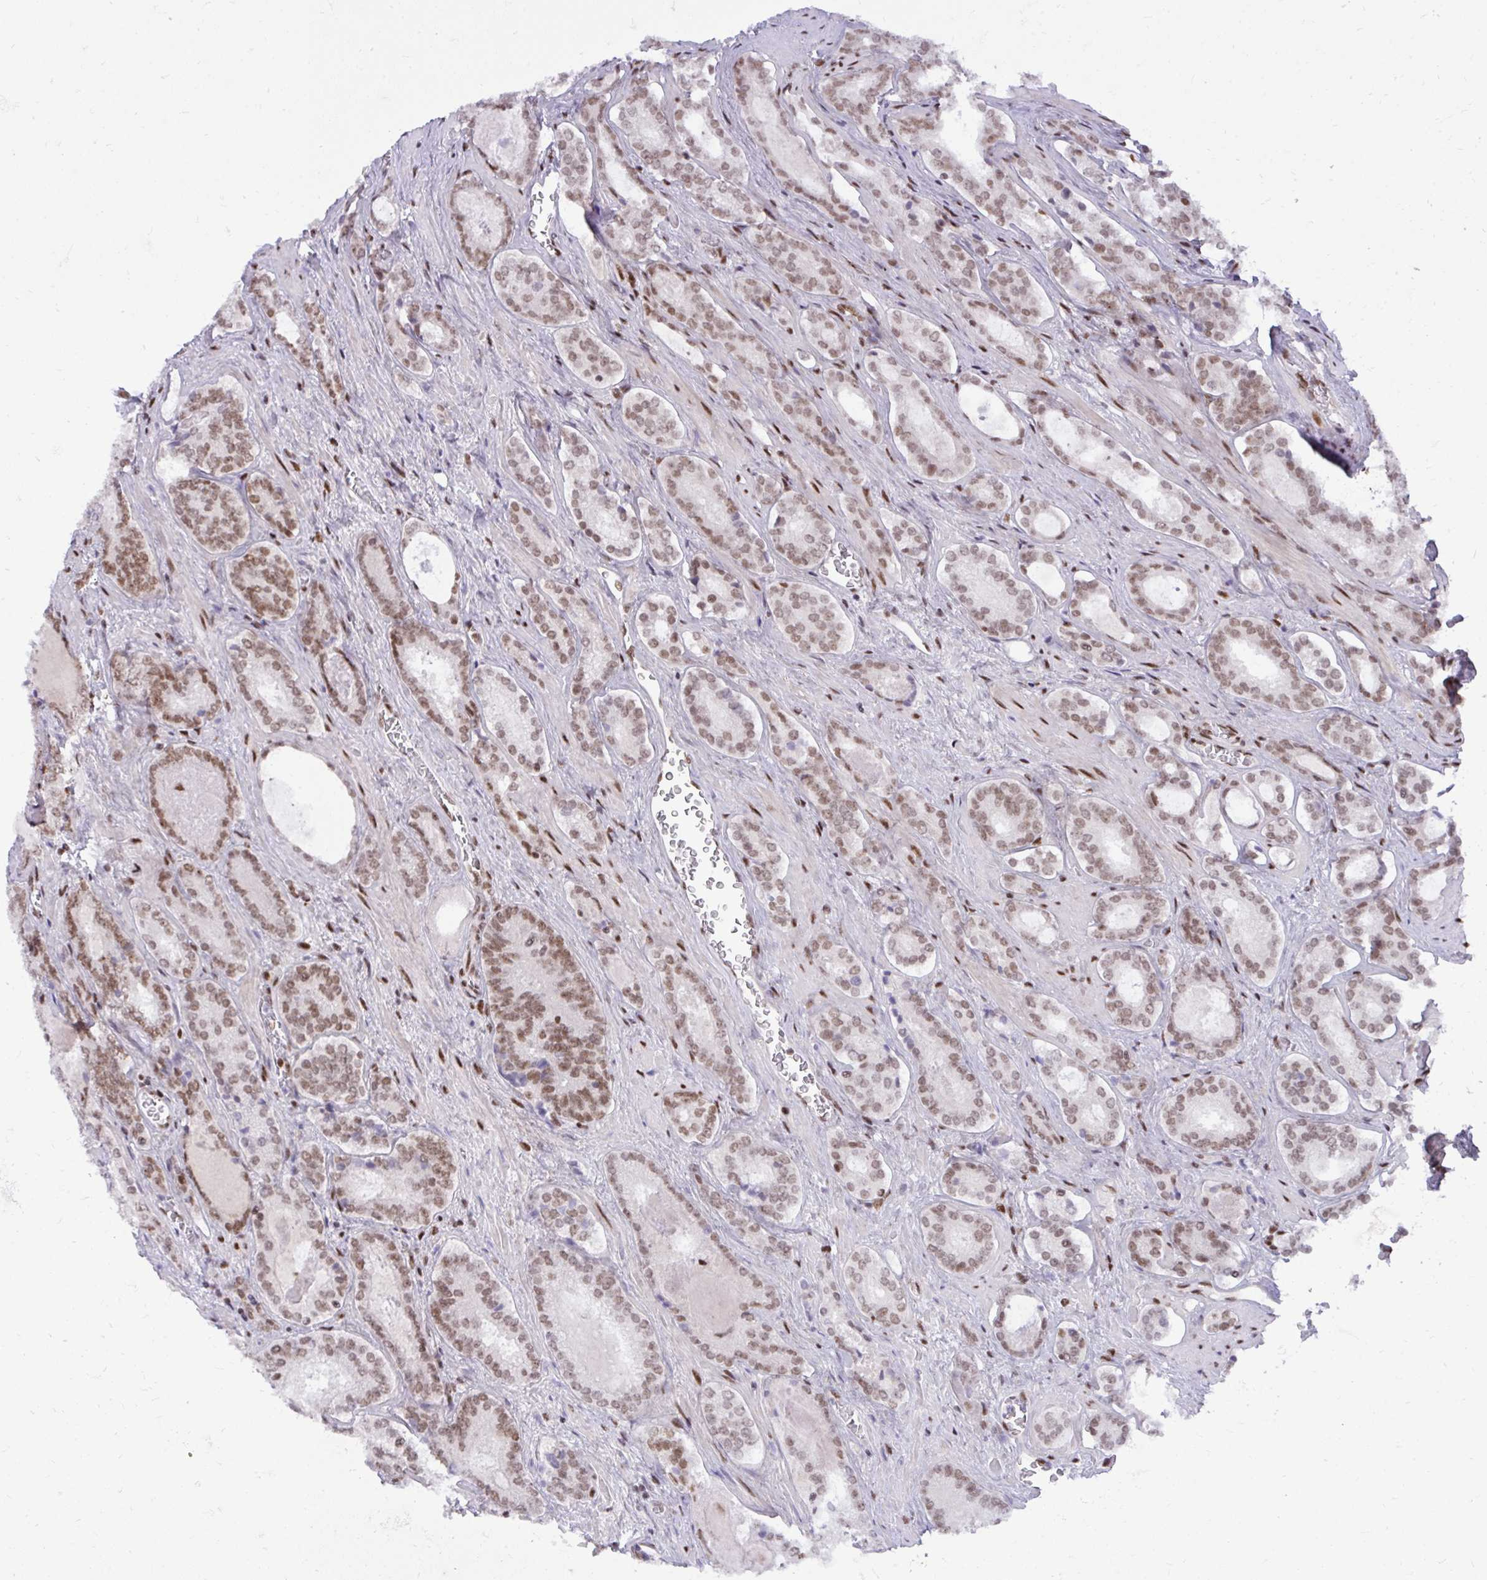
{"staining": {"intensity": "moderate", "quantity": ">75%", "location": "nuclear"}, "tissue": "prostate cancer", "cell_type": "Tumor cells", "image_type": "cancer", "snomed": [{"axis": "morphology", "description": "Adenocarcinoma, Low grade"}, {"axis": "topography", "description": "Prostate"}], "caption": "This photomicrograph displays immunohistochemistry staining of human low-grade adenocarcinoma (prostate), with medium moderate nuclear staining in about >75% of tumor cells.", "gene": "CDYL", "patient": {"sex": "male", "age": 62}}